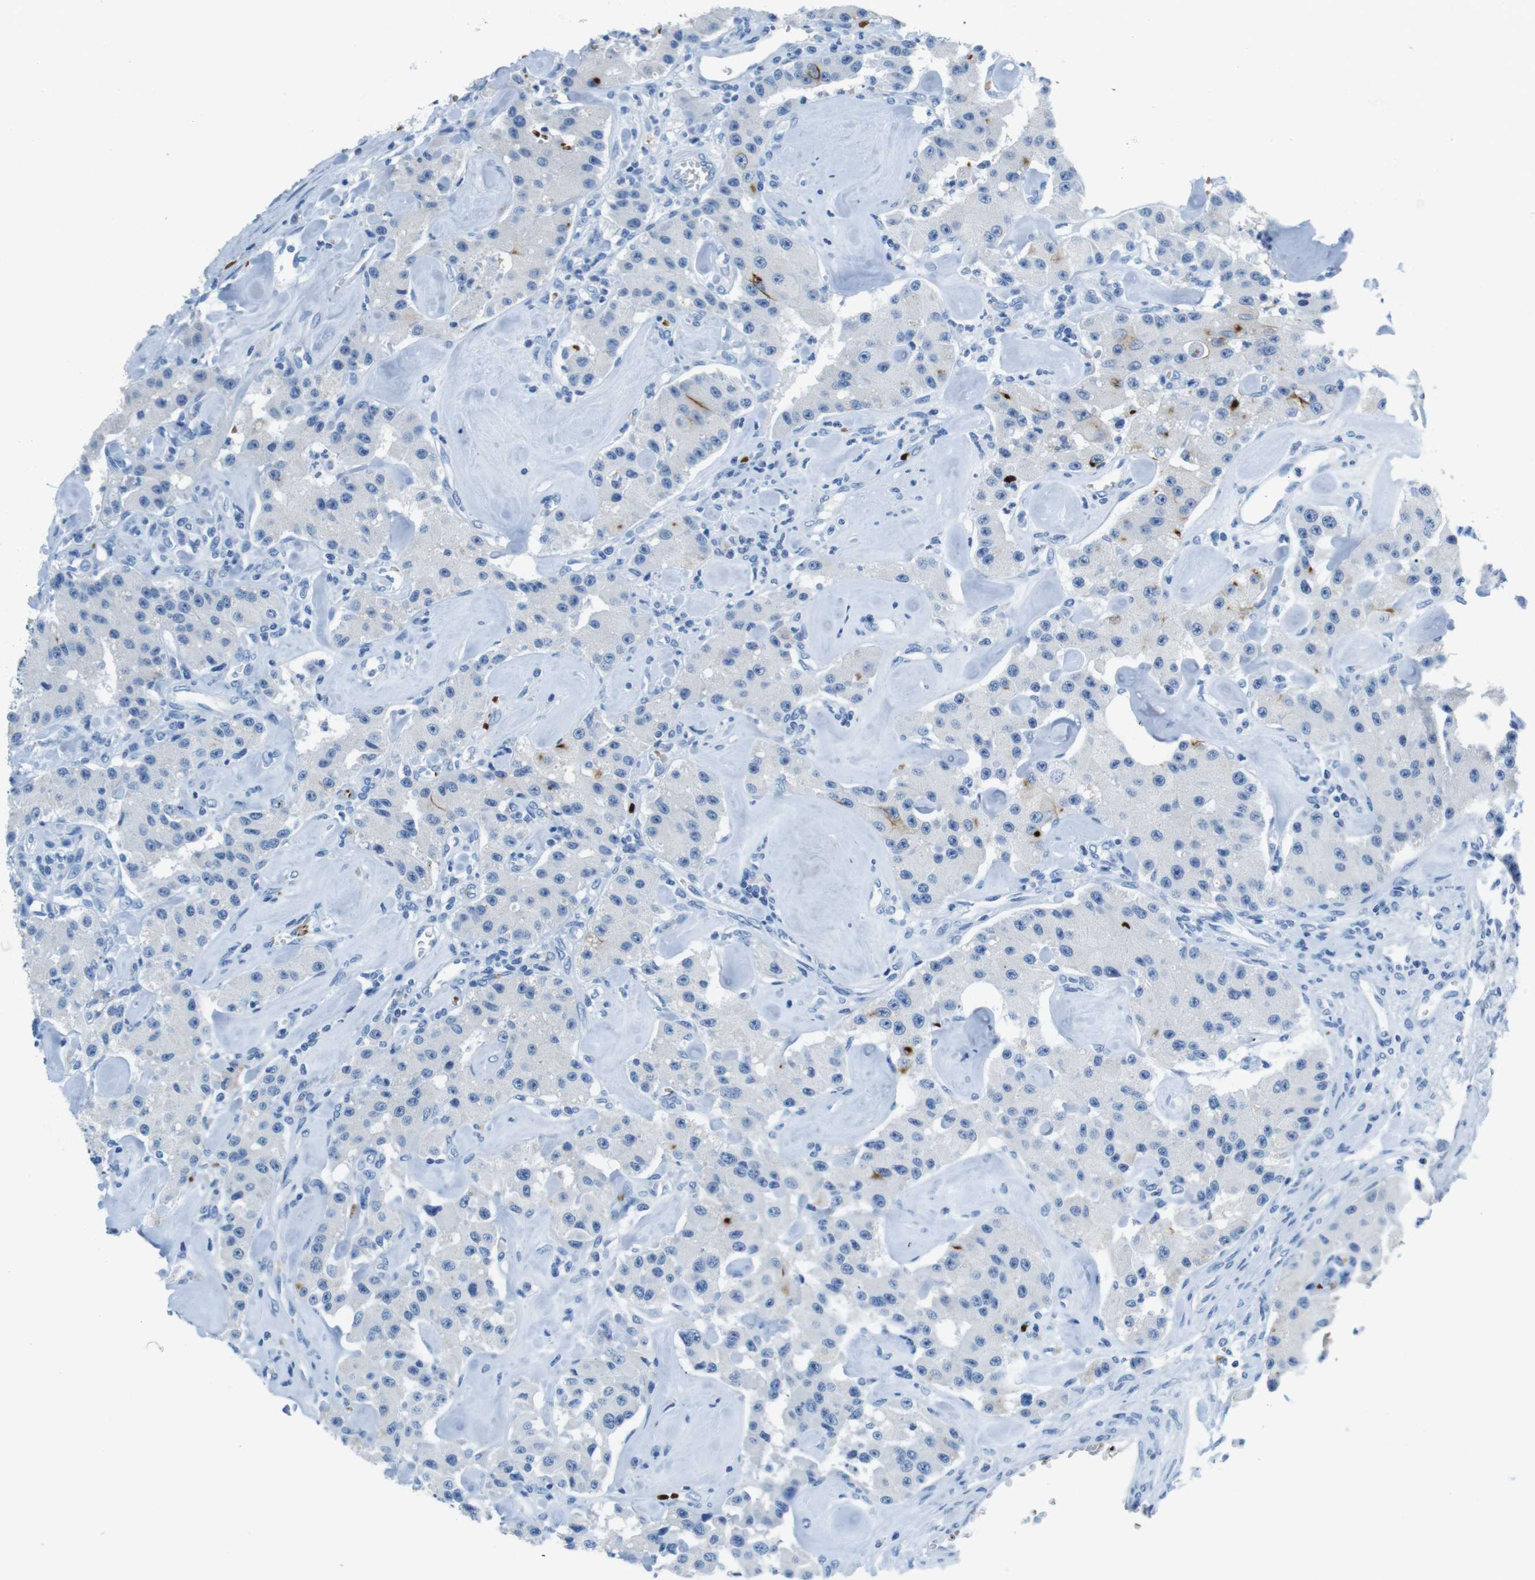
{"staining": {"intensity": "negative", "quantity": "none", "location": "none"}, "tissue": "carcinoid", "cell_type": "Tumor cells", "image_type": "cancer", "snomed": [{"axis": "morphology", "description": "Carcinoid, malignant, NOS"}, {"axis": "topography", "description": "Pancreas"}], "caption": "This is an immunohistochemistry (IHC) photomicrograph of malignant carcinoid. There is no positivity in tumor cells.", "gene": "TFAP2C", "patient": {"sex": "male", "age": 41}}